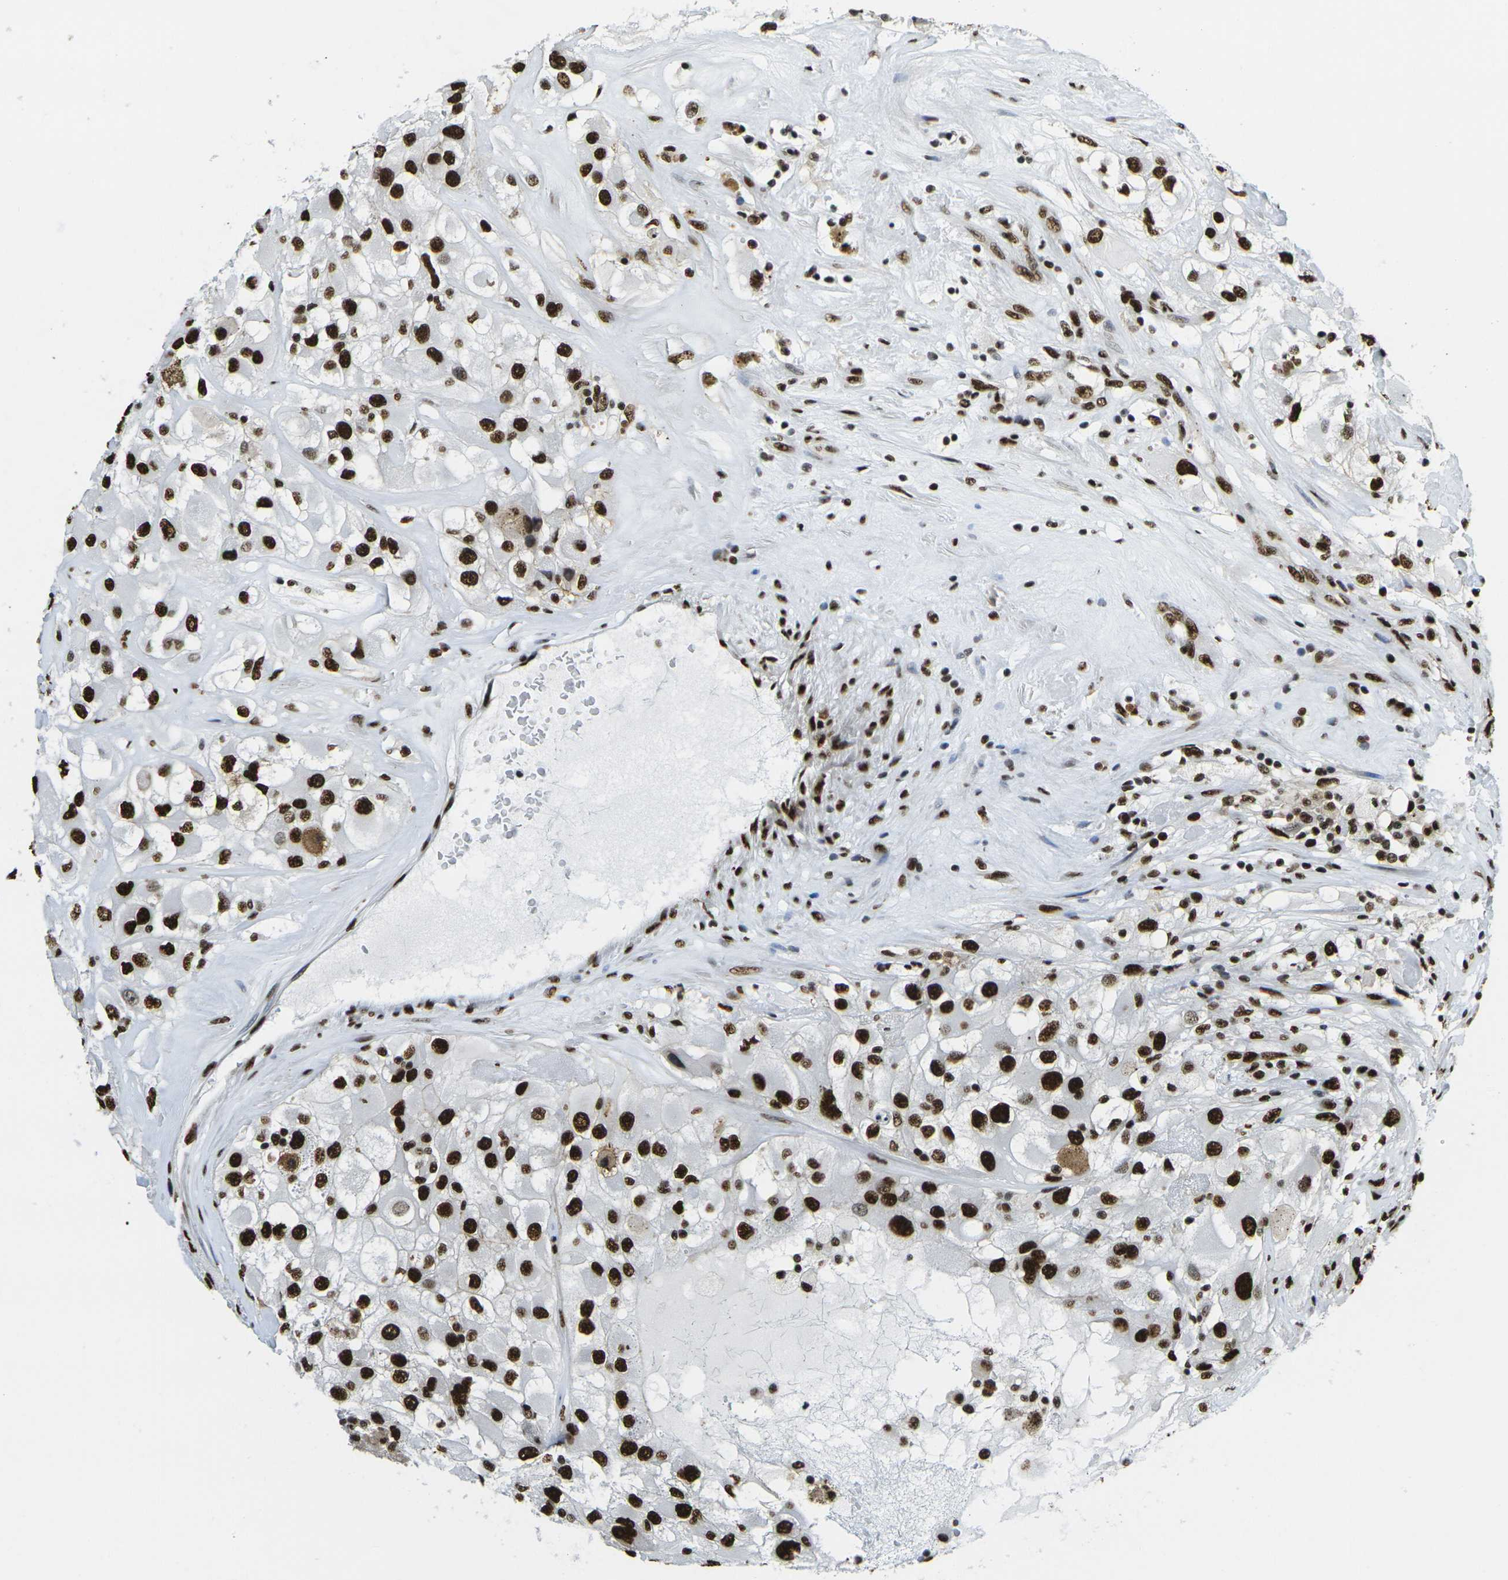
{"staining": {"intensity": "strong", "quantity": ">75%", "location": "nuclear"}, "tissue": "renal cancer", "cell_type": "Tumor cells", "image_type": "cancer", "snomed": [{"axis": "morphology", "description": "Adenocarcinoma, NOS"}, {"axis": "topography", "description": "Kidney"}], "caption": "Renal cancer stained with a protein marker exhibits strong staining in tumor cells.", "gene": "SMARCC1", "patient": {"sex": "female", "age": 52}}